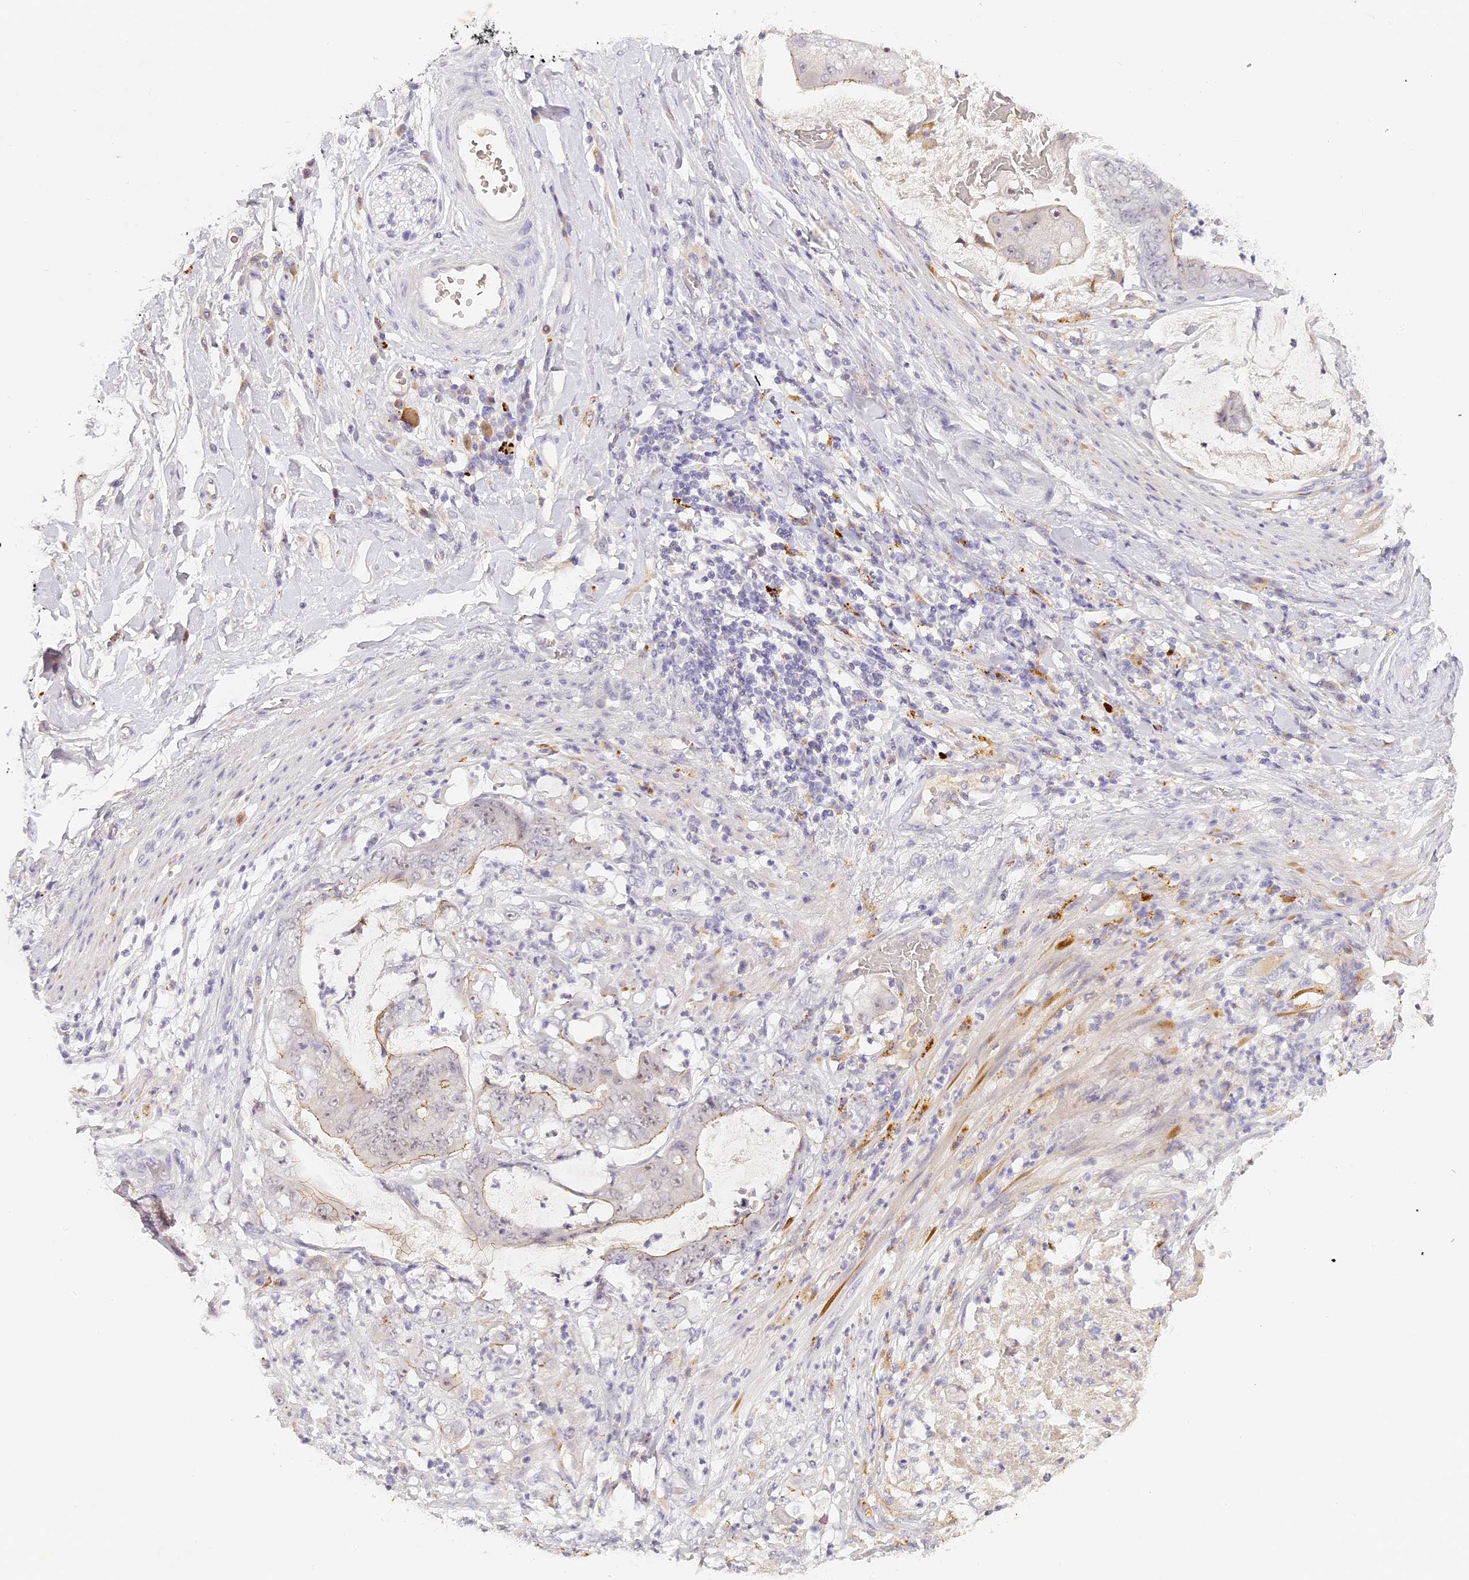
{"staining": {"intensity": "weak", "quantity": "<25%", "location": "cytoplasmic/membranous"}, "tissue": "stomach cancer", "cell_type": "Tumor cells", "image_type": "cancer", "snomed": [{"axis": "morphology", "description": "Adenocarcinoma, NOS"}, {"axis": "topography", "description": "Stomach"}], "caption": "Immunohistochemical staining of human stomach adenocarcinoma reveals no significant staining in tumor cells.", "gene": "ELL3", "patient": {"sex": "female", "age": 73}}